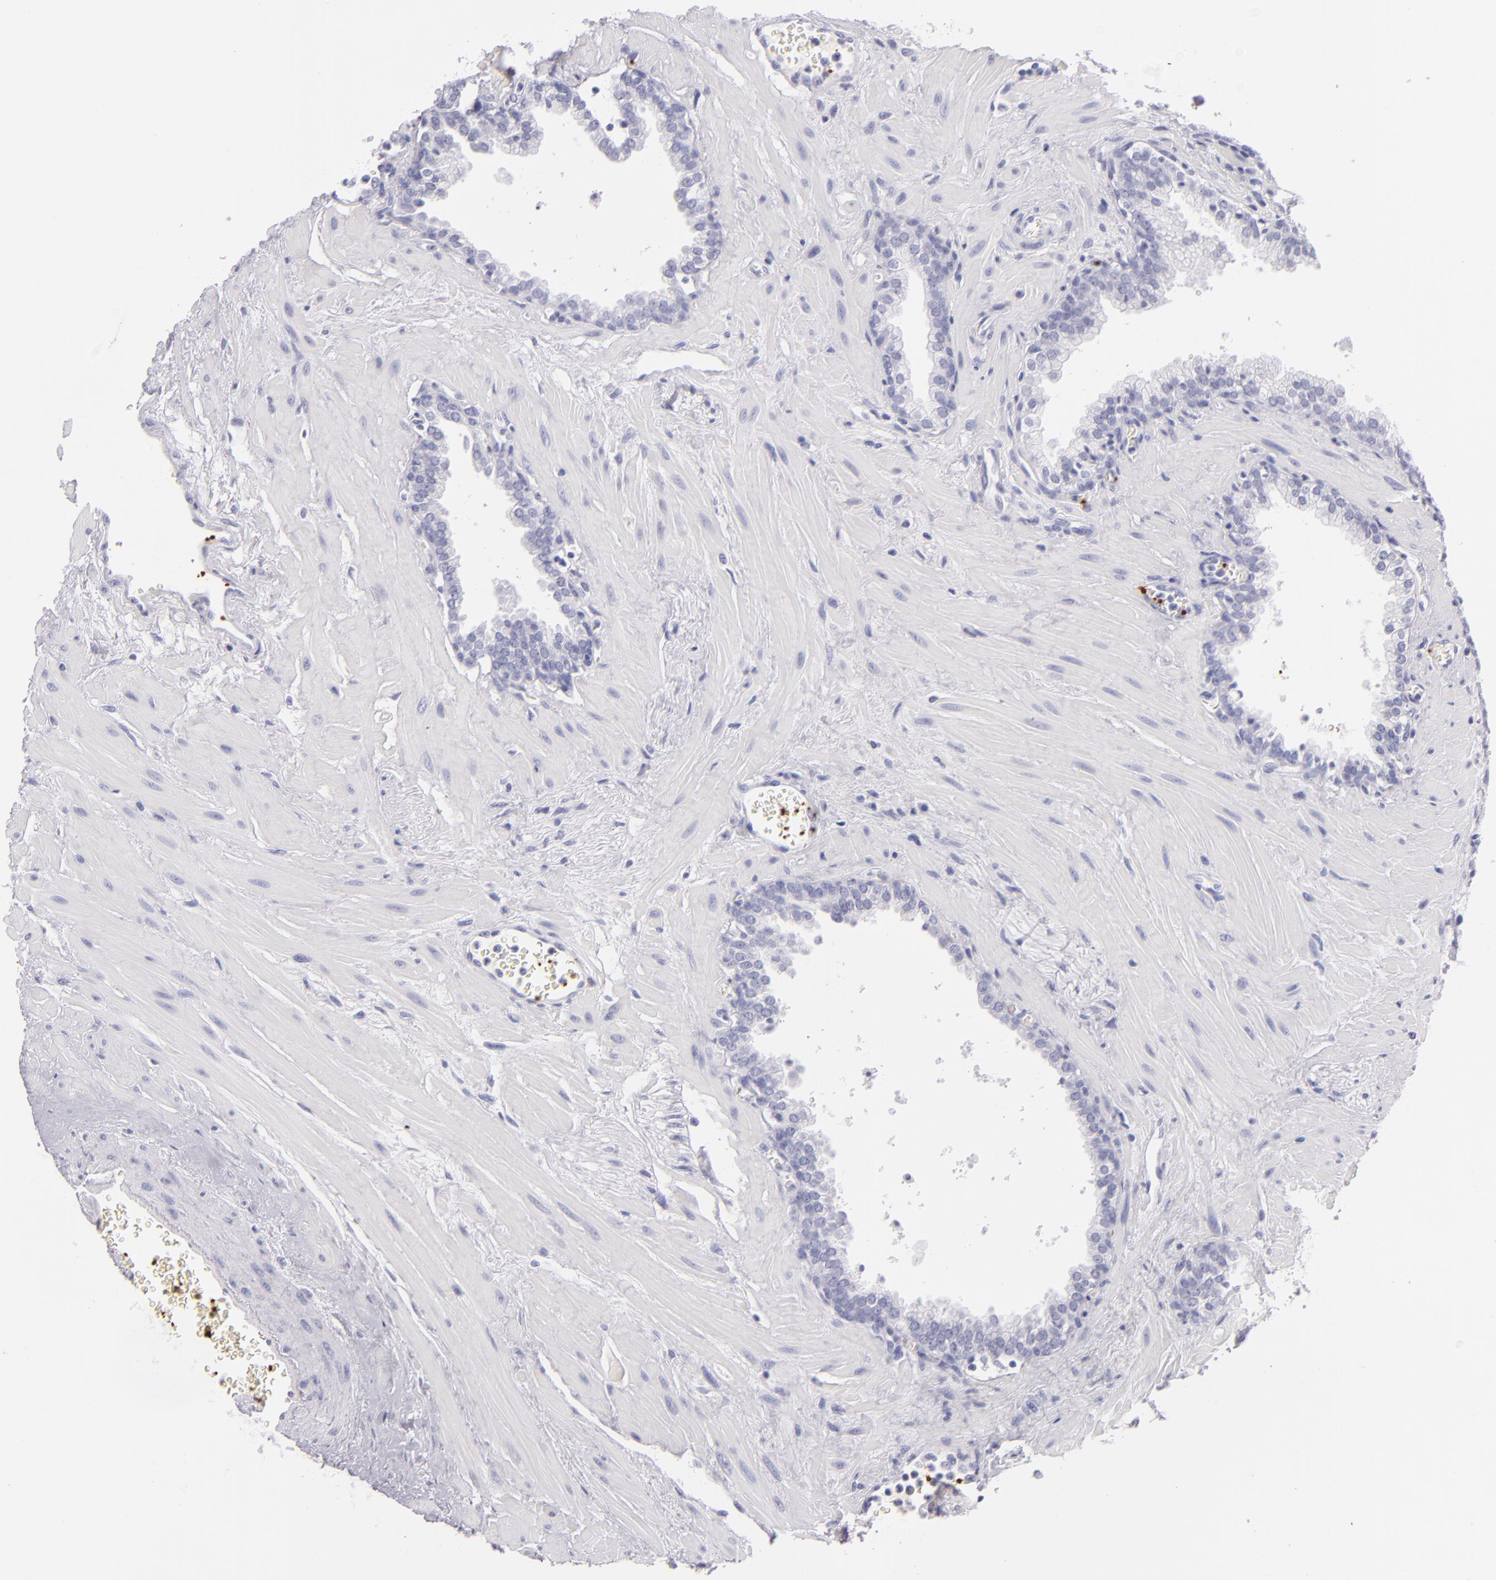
{"staining": {"intensity": "negative", "quantity": "none", "location": "none"}, "tissue": "prostate", "cell_type": "Glandular cells", "image_type": "normal", "snomed": [{"axis": "morphology", "description": "Normal tissue, NOS"}, {"axis": "topography", "description": "Prostate"}], "caption": "Image shows no protein positivity in glandular cells of unremarkable prostate. Brightfield microscopy of immunohistochemistry (IHC) stained with DAB (3,3'-diaminobenzidine) (brown) and hematoxylin (blue), captured at high magnification.", "gene": "GP1BA", "patient": {"sex": "male", "age": 60}}